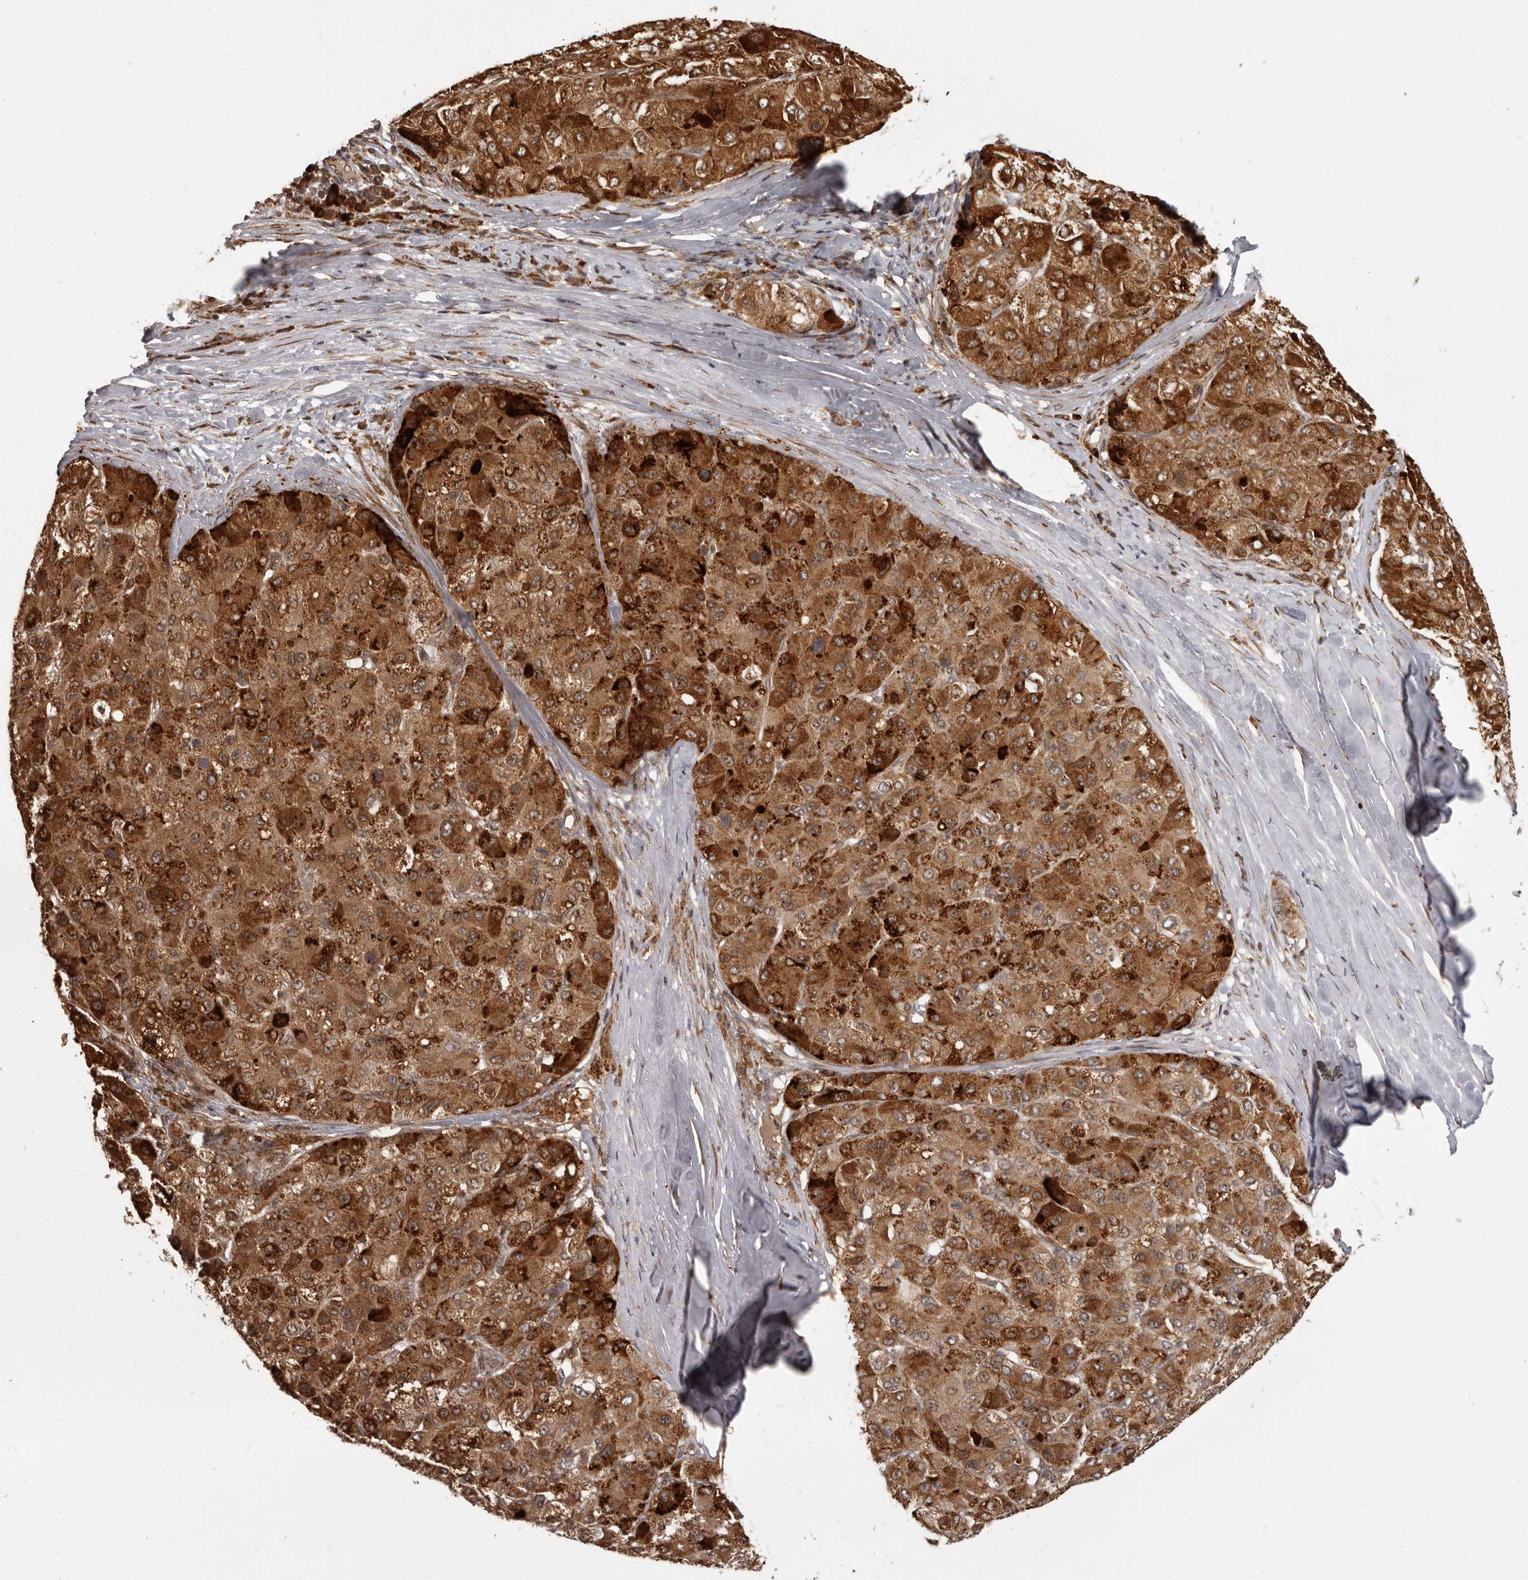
{"staining": {"intensity": "strong", "quantity": ">75%", "location": "cytoplasmic/membranous"}, "tissue": "liver cancer", "cell_type": "Tumor cells", "image_type": "cancer", "snomed": [{"axis": "morphology", "description": "Carcinoma, Hepatocellular, NOS"}, {"axis": "topography", "description": "Liver"}], "caption": "Liver hepatocellular carcinoma stained with a brown dye exhibits strong cytoplasmic/membranous positive expression in approximately >75% of tumor cells.", "gene": "IL32", "patient": {"sex": "male", "age": 80}}